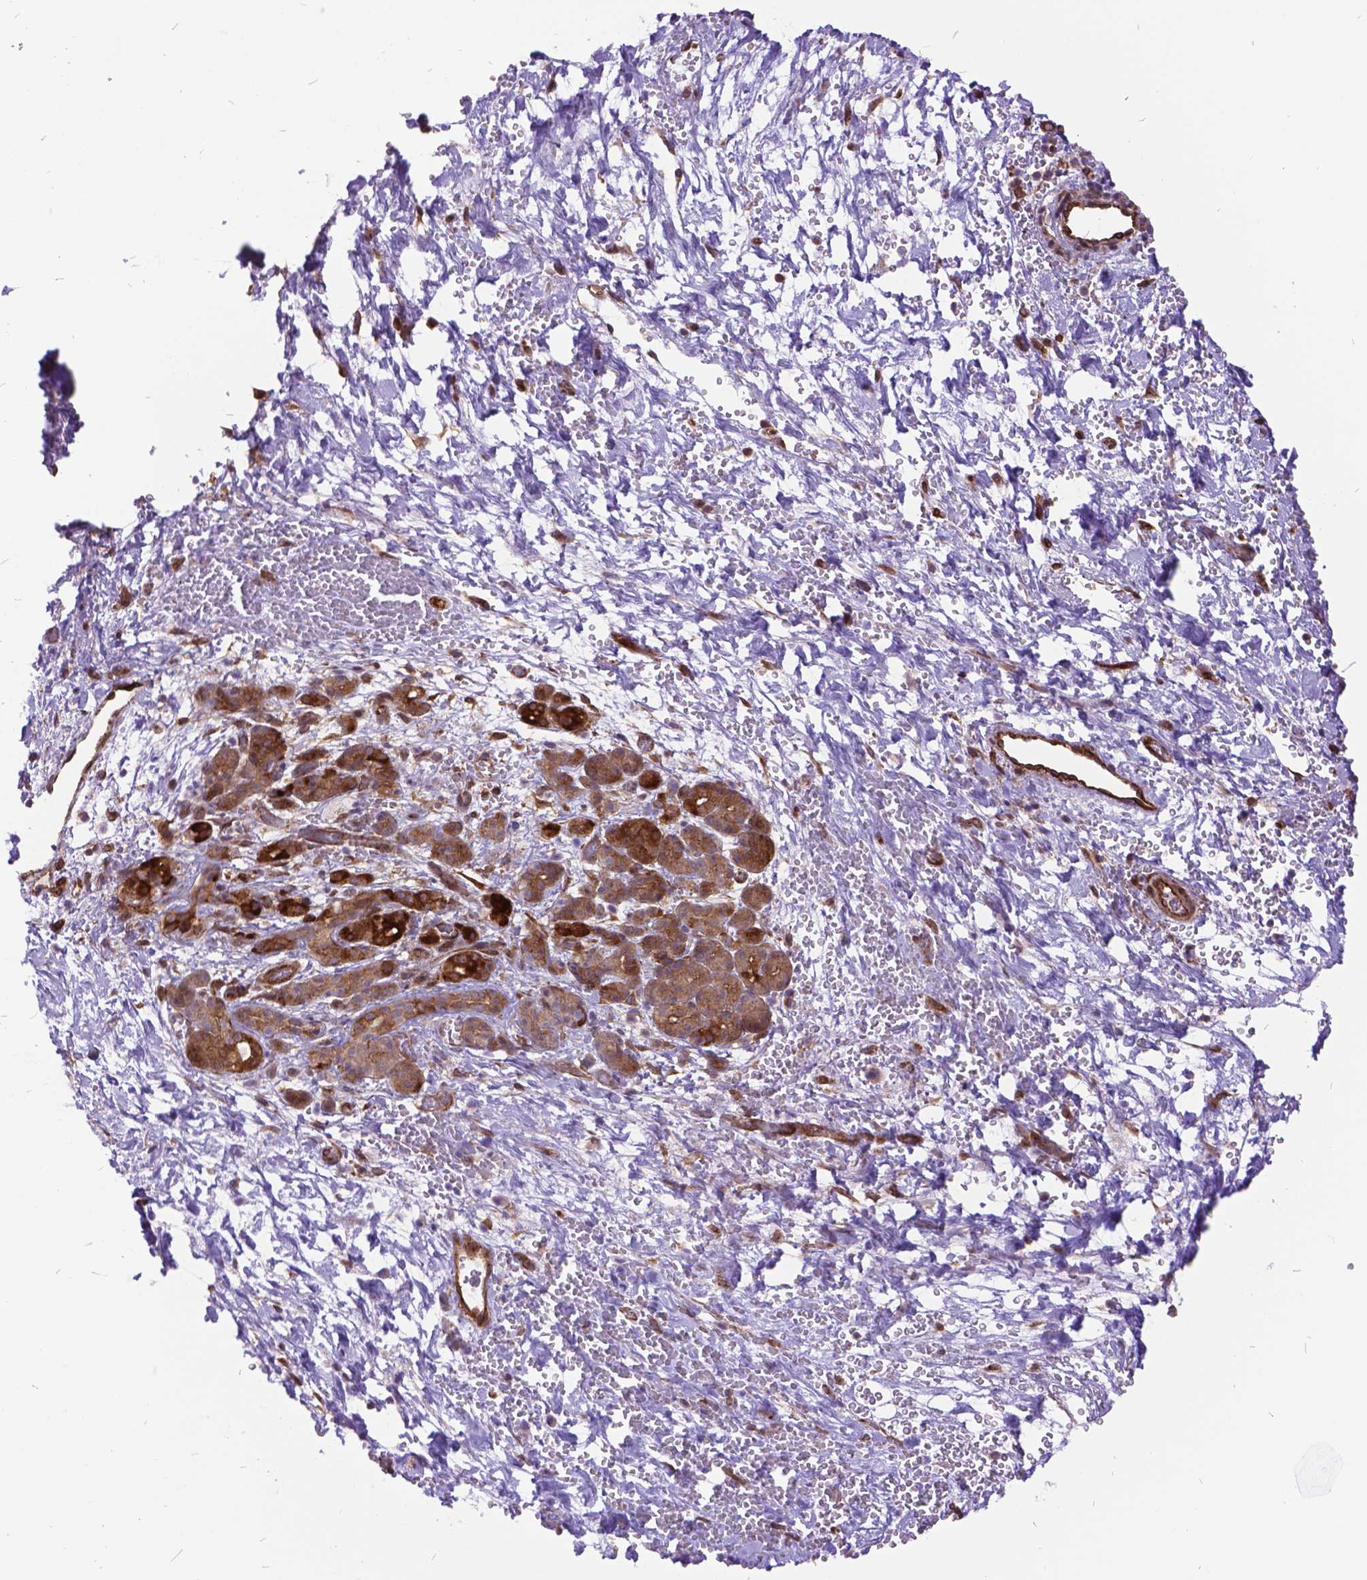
{"staining": {"intensity": "moderate", "quantity": ">75%", "location": "cytoplasmic/membranous"}, "tissue": "pancreatic cancer", "cell_type": "Tumor cells", "image_type": "cancer", "snomed": [{"axis": "morphology", "description": "Adenocarcinoma, NOS"}, {"axis": "topography", "description": "Pancreas"}], "caption": "Tumor cells show medium levels of moderate cytoplasmic/membranous staining in approximately >75% of cells in human pancreatic cancer. The protein is shown in brown color, while the nuclei are stained blue.", "gene": "GRB7", "patient": {"sex": "male", "age": 44}}